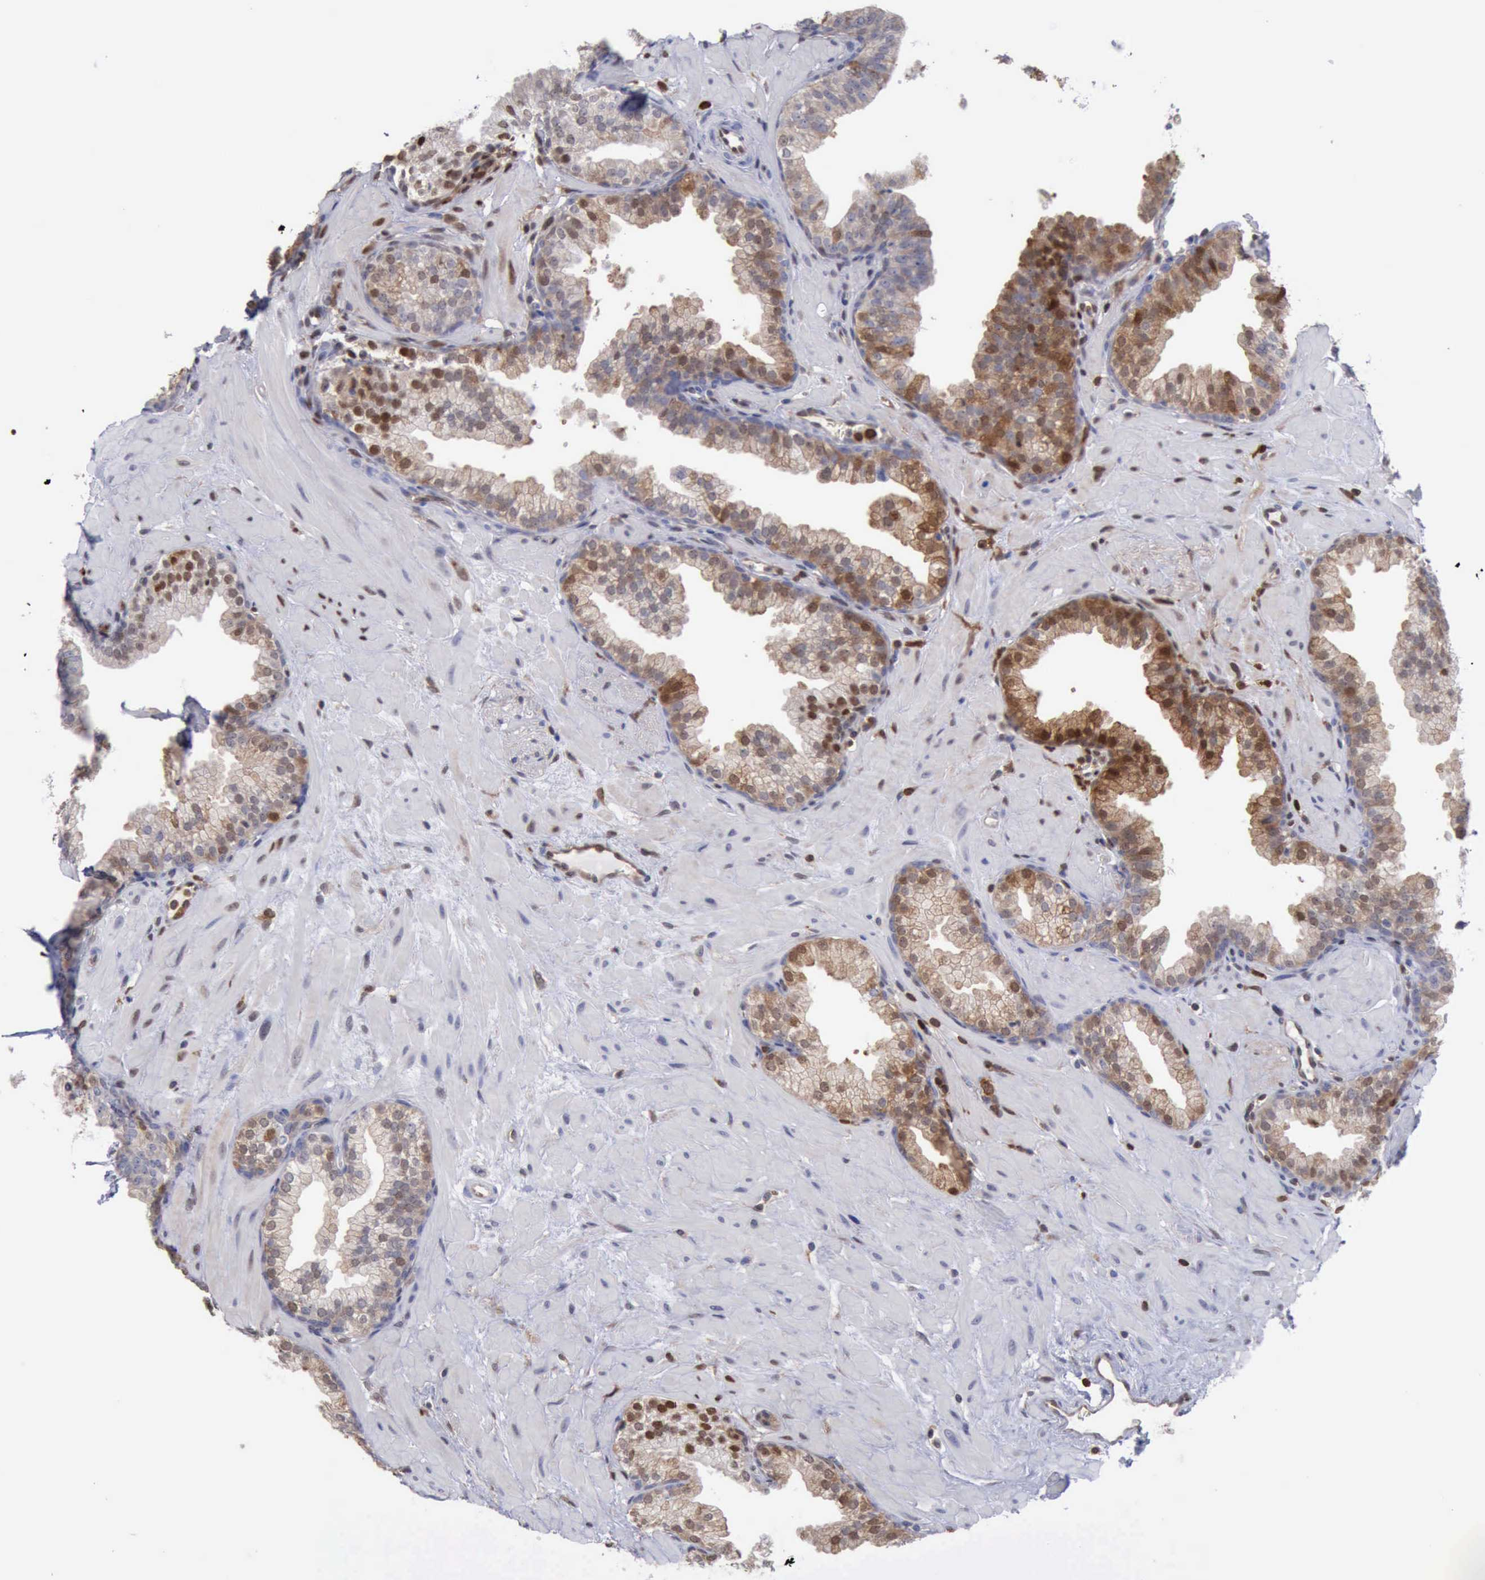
{"staining": {"intensity": "moderate", "quantity": ">75%", "location": "cytoplasmic/membranous,nuclear"}, "tissue": "prostate", "cell_type": "Glandular cells", "image_type": "normal", "snomed": [{"axis": "morphology", "description": "Normal tissue, NOS"}, {"axis": "topography", "description": "Prostate"}], "caption": "Human prostate stained for a protein (brown) exhibits moderate cytoplasmic/membranous,nuclear positive positivity in about >75% of glandular cells.", "gene": "STAT1", "patient": {"sex": "male", "age": 60}}